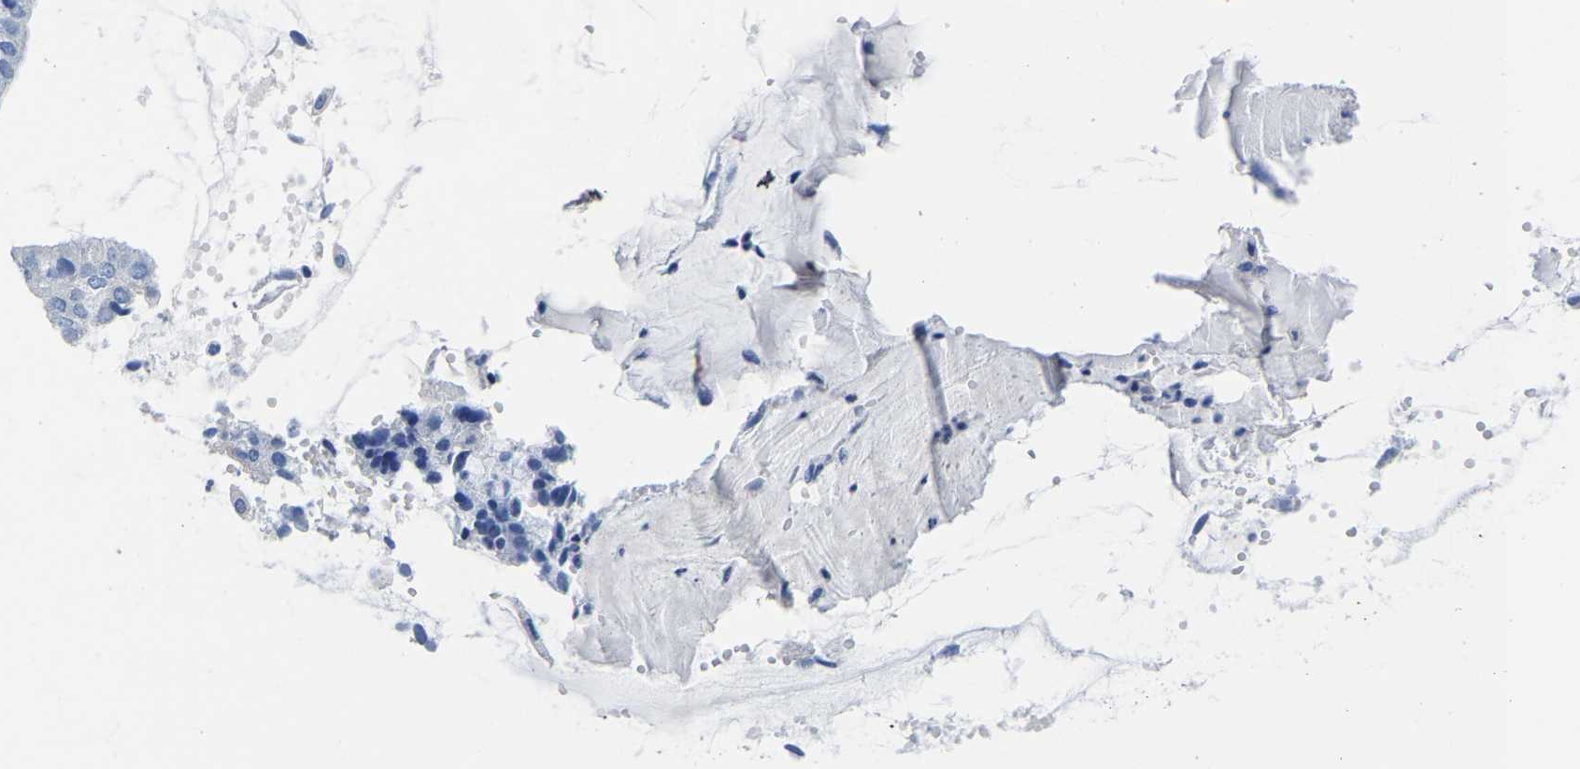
{"staining": {"intensity": "negative", "quantity": "none", "location": "none"}, "tissue": "endometrial cancer", "cell_type": "Tumor cells", "image_type": "cancer", "snomed": [{"axis": "morphology", "description": "Adenocarcinoma, NOS"}, {"axis": "topography", "description": "Endometrium"}], "caption": "Tumor cells are negative for protein expression in human endometrial cancer.", "gene": "SLC45A3", "patient": {"sex": "female", "age": 81}}